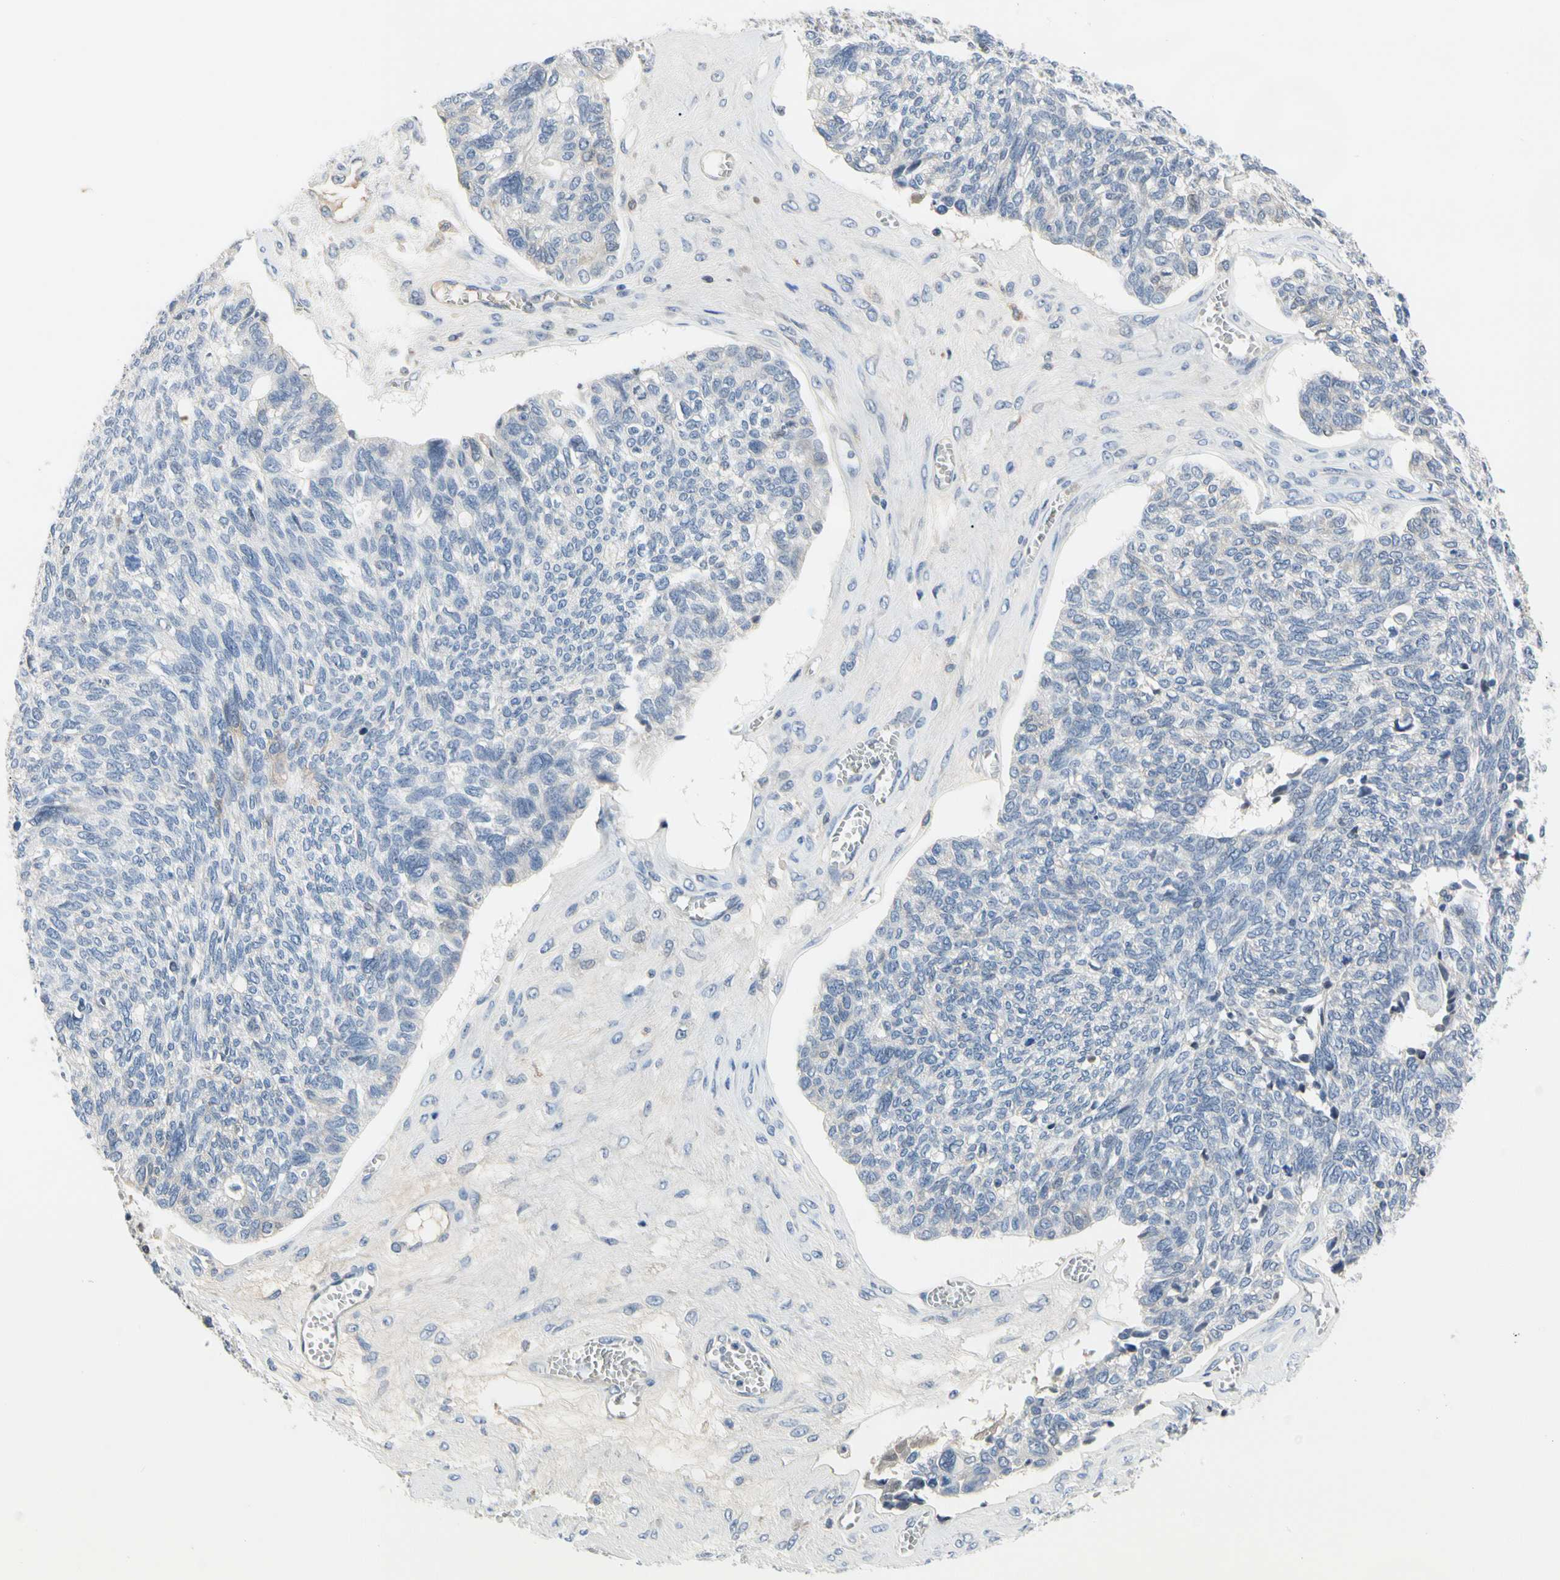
{"staining": {"intensity": "negative", "quantity": "none", "location": "none"}, "tissue": "ovarian cancer", "cell_type": "Tumor cells", "image_type": "cancer", "snomed": [{"axis": "morphology", "description": "Cystadenocarcinoma, serous, NOS"}, {"axis": "topography", "description": "Ovary"}], "caption": "Immunohistochemistry photomicrograph of human ovarian cancer (serous cystadenocarcinoma) stained for a protein (brown), which exhibits no positivity in tumor cells.", "gene": "ECRG4", "patient": {"sex": "female", "age": 79}}